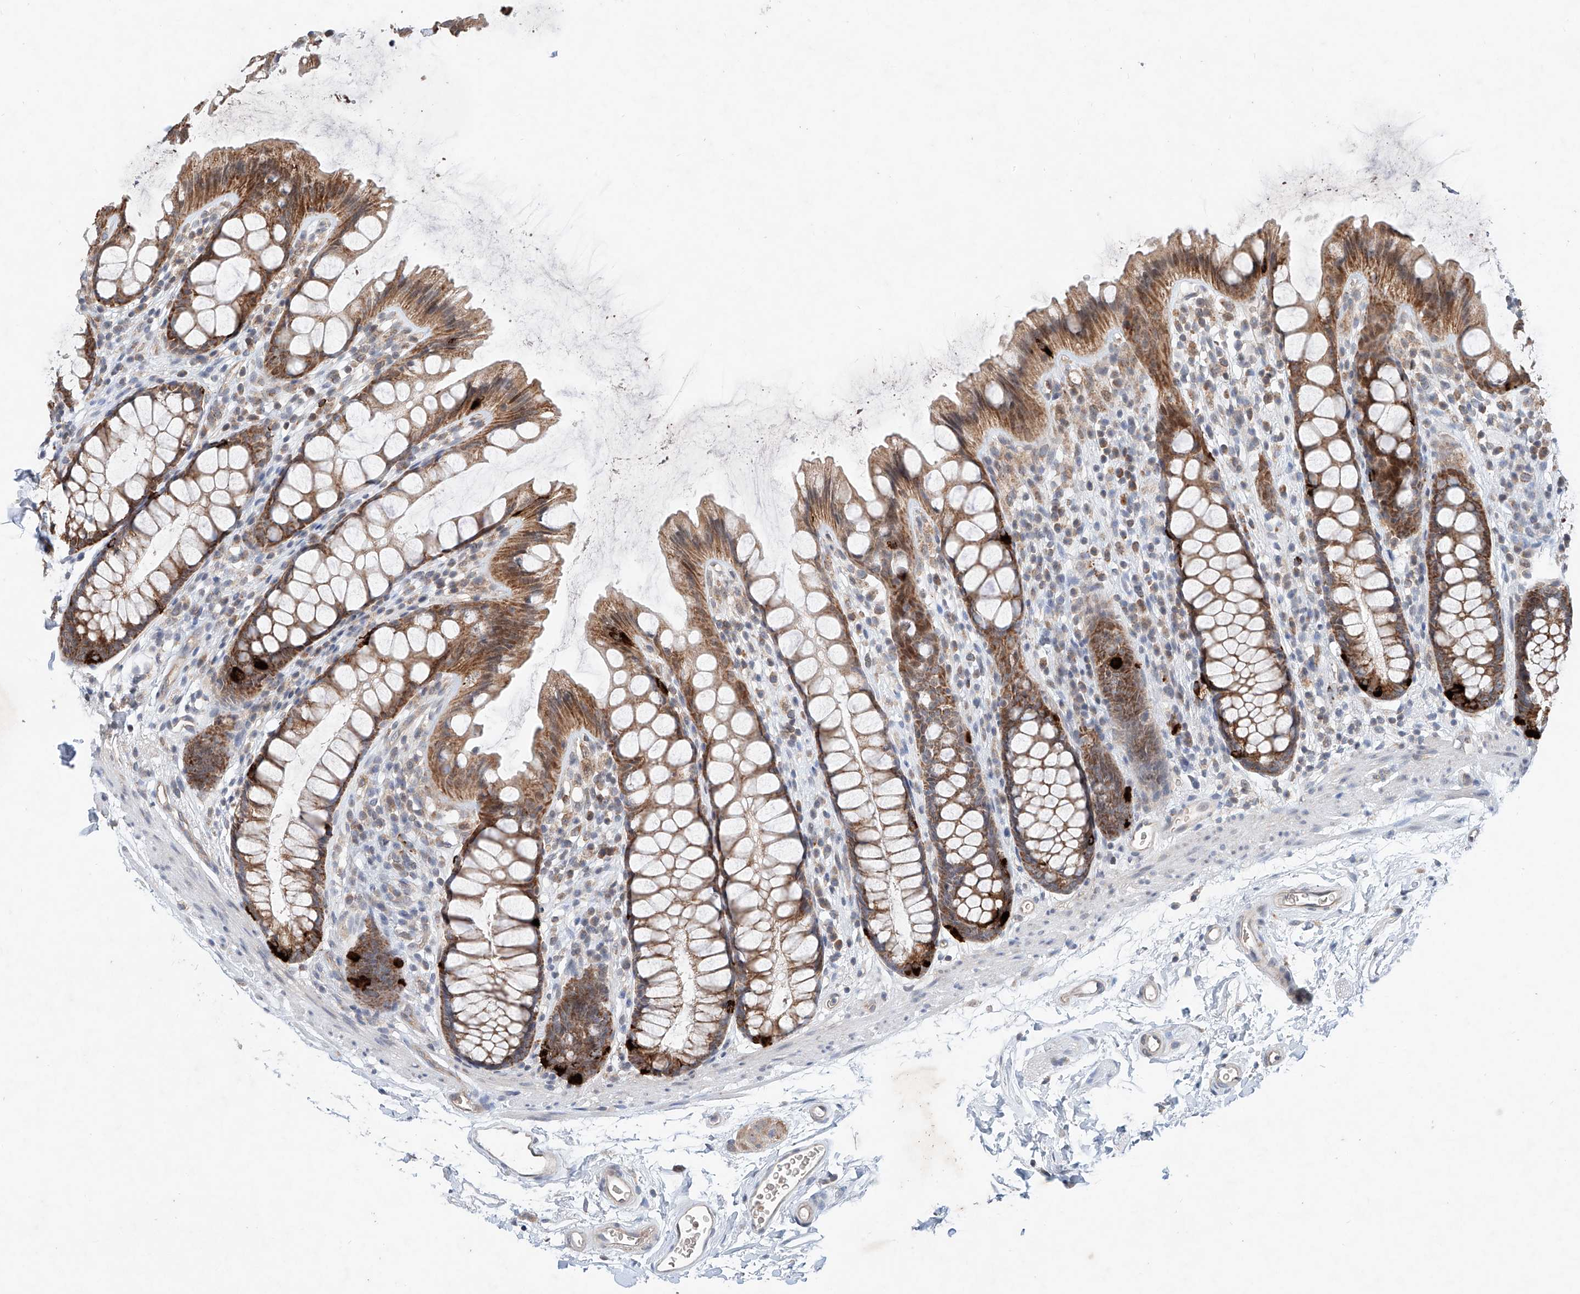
{"staining": {"intensity": "moderate", "quantity": ">75%", "location": "cytoplasmic/membranous"}, "tissue": "rectum", "cell_type": "Glandular cells", "image_type": "normal", "snomed": [{"axis": "morphology", "description": "Normal tissue, NOS"}, {"axis": "topography", "description": "Rectum"}], "caption": "Moderate cytoplasmic/membranous staining is present in approximately >75% of glandular cells in benign rectum.", "gene": "FASTK", "patient": {"sex": "female", "age": 65}}